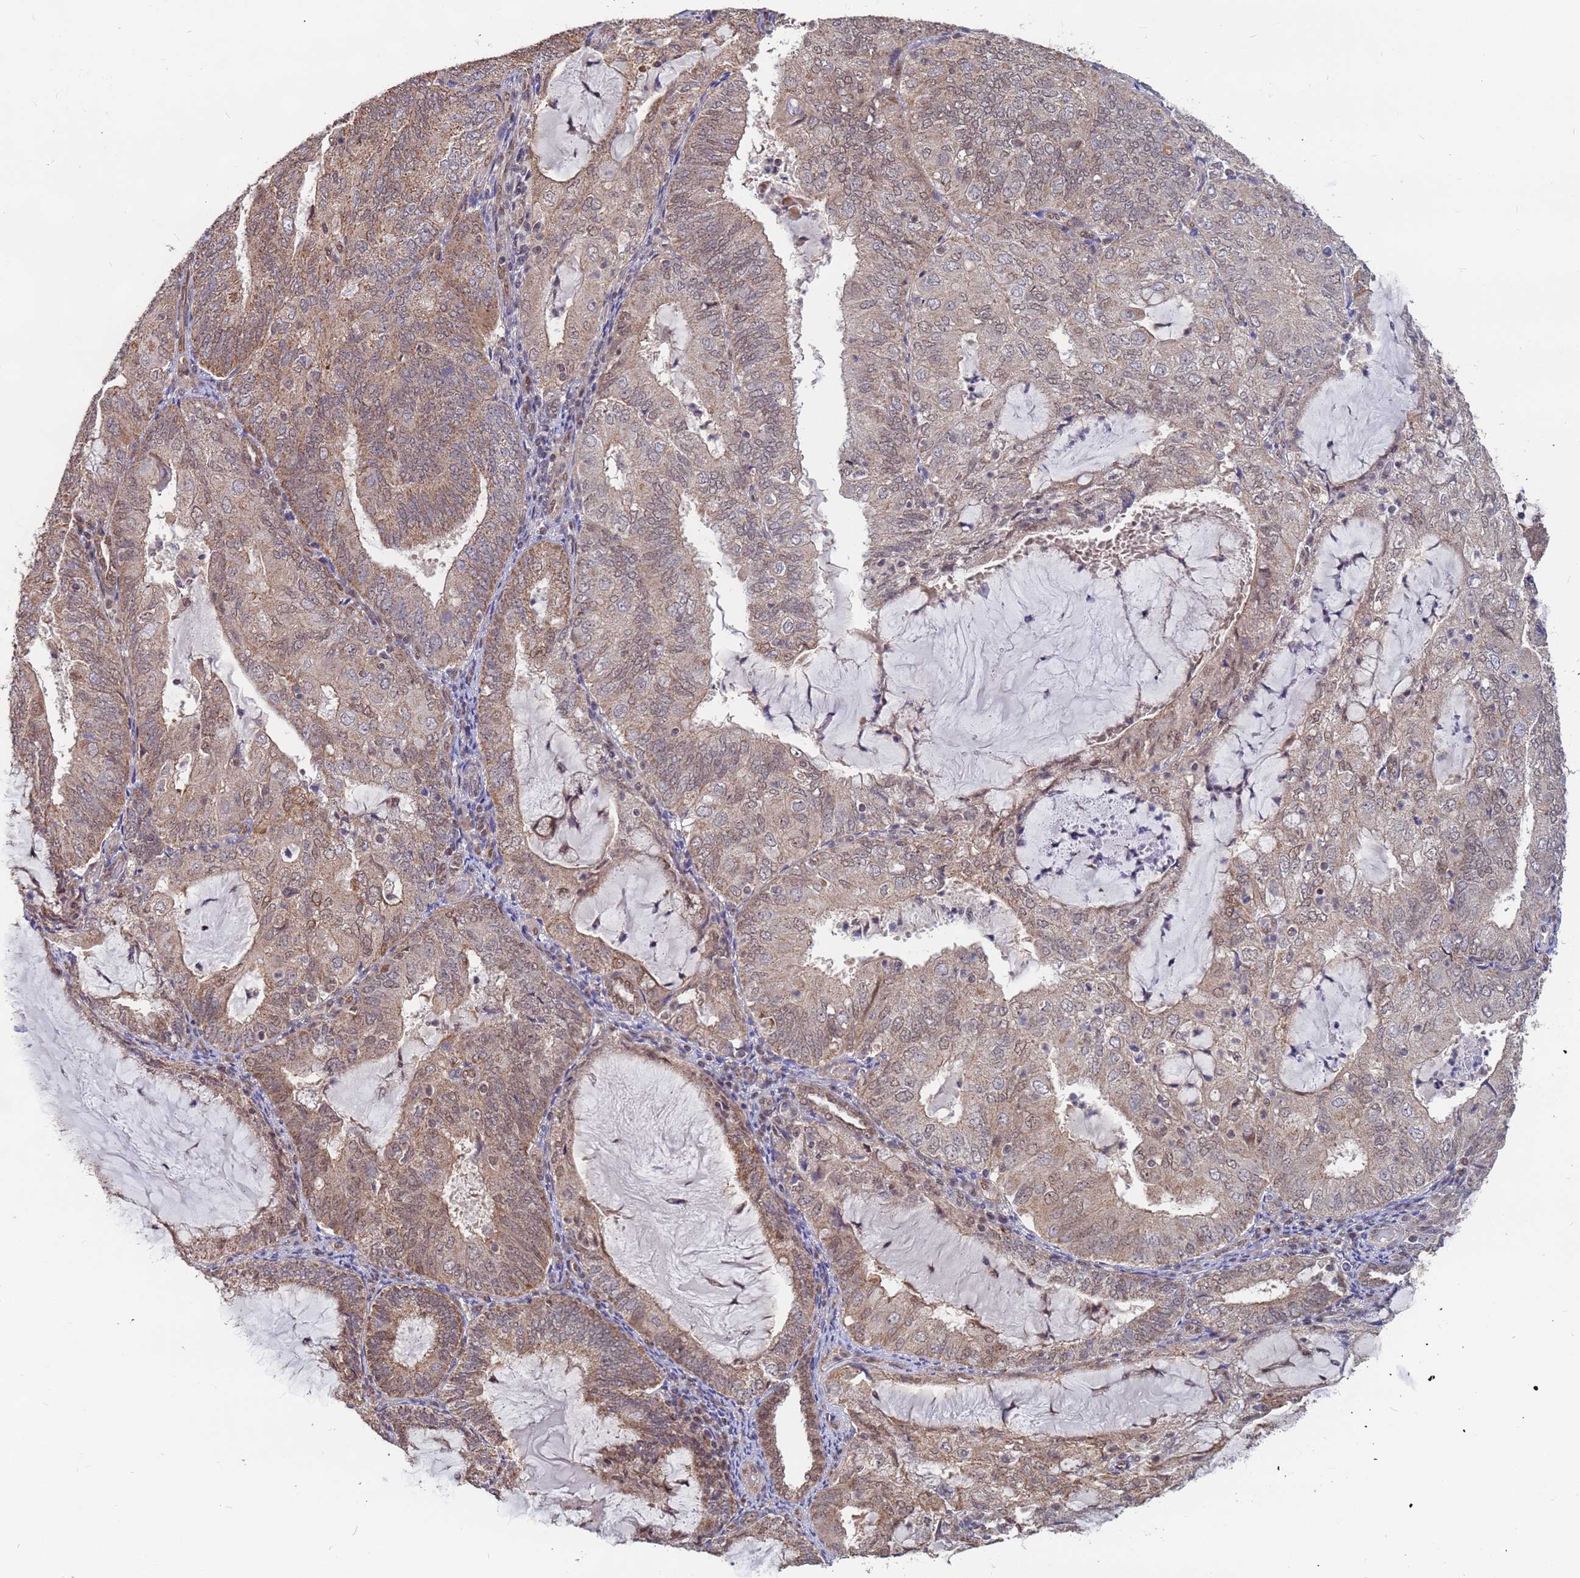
{"staining": {"intensity": "weak", "quantity": ">75%", "location": "cytoplasmic/membranous,nuclear"}, "tissue": "endometrial cancer", "cell_type": "Tumor cells", "image_type": "cancer", "snomed": [{"axis": "morphology", "description": "Adenocarcinoma, NOS"}, {"axis": "topography", "description": "Endometrium"}], "caption": "Immunohistochemistry (IHC) staining of endometrial adenocarcinoma, which displays low levels of weak cytoplasmic/membranous and nuclear staining in about >75% of tumor cells indicating weak cytoplasmic/membranous and nuclear protein positivity. The staining was performed using DAB (brown) for protein detection and nuclei were counterstained in hematoxylin (blue).", "gene": "DENND2B", "patient": {"sex": "female", "age": 81}}